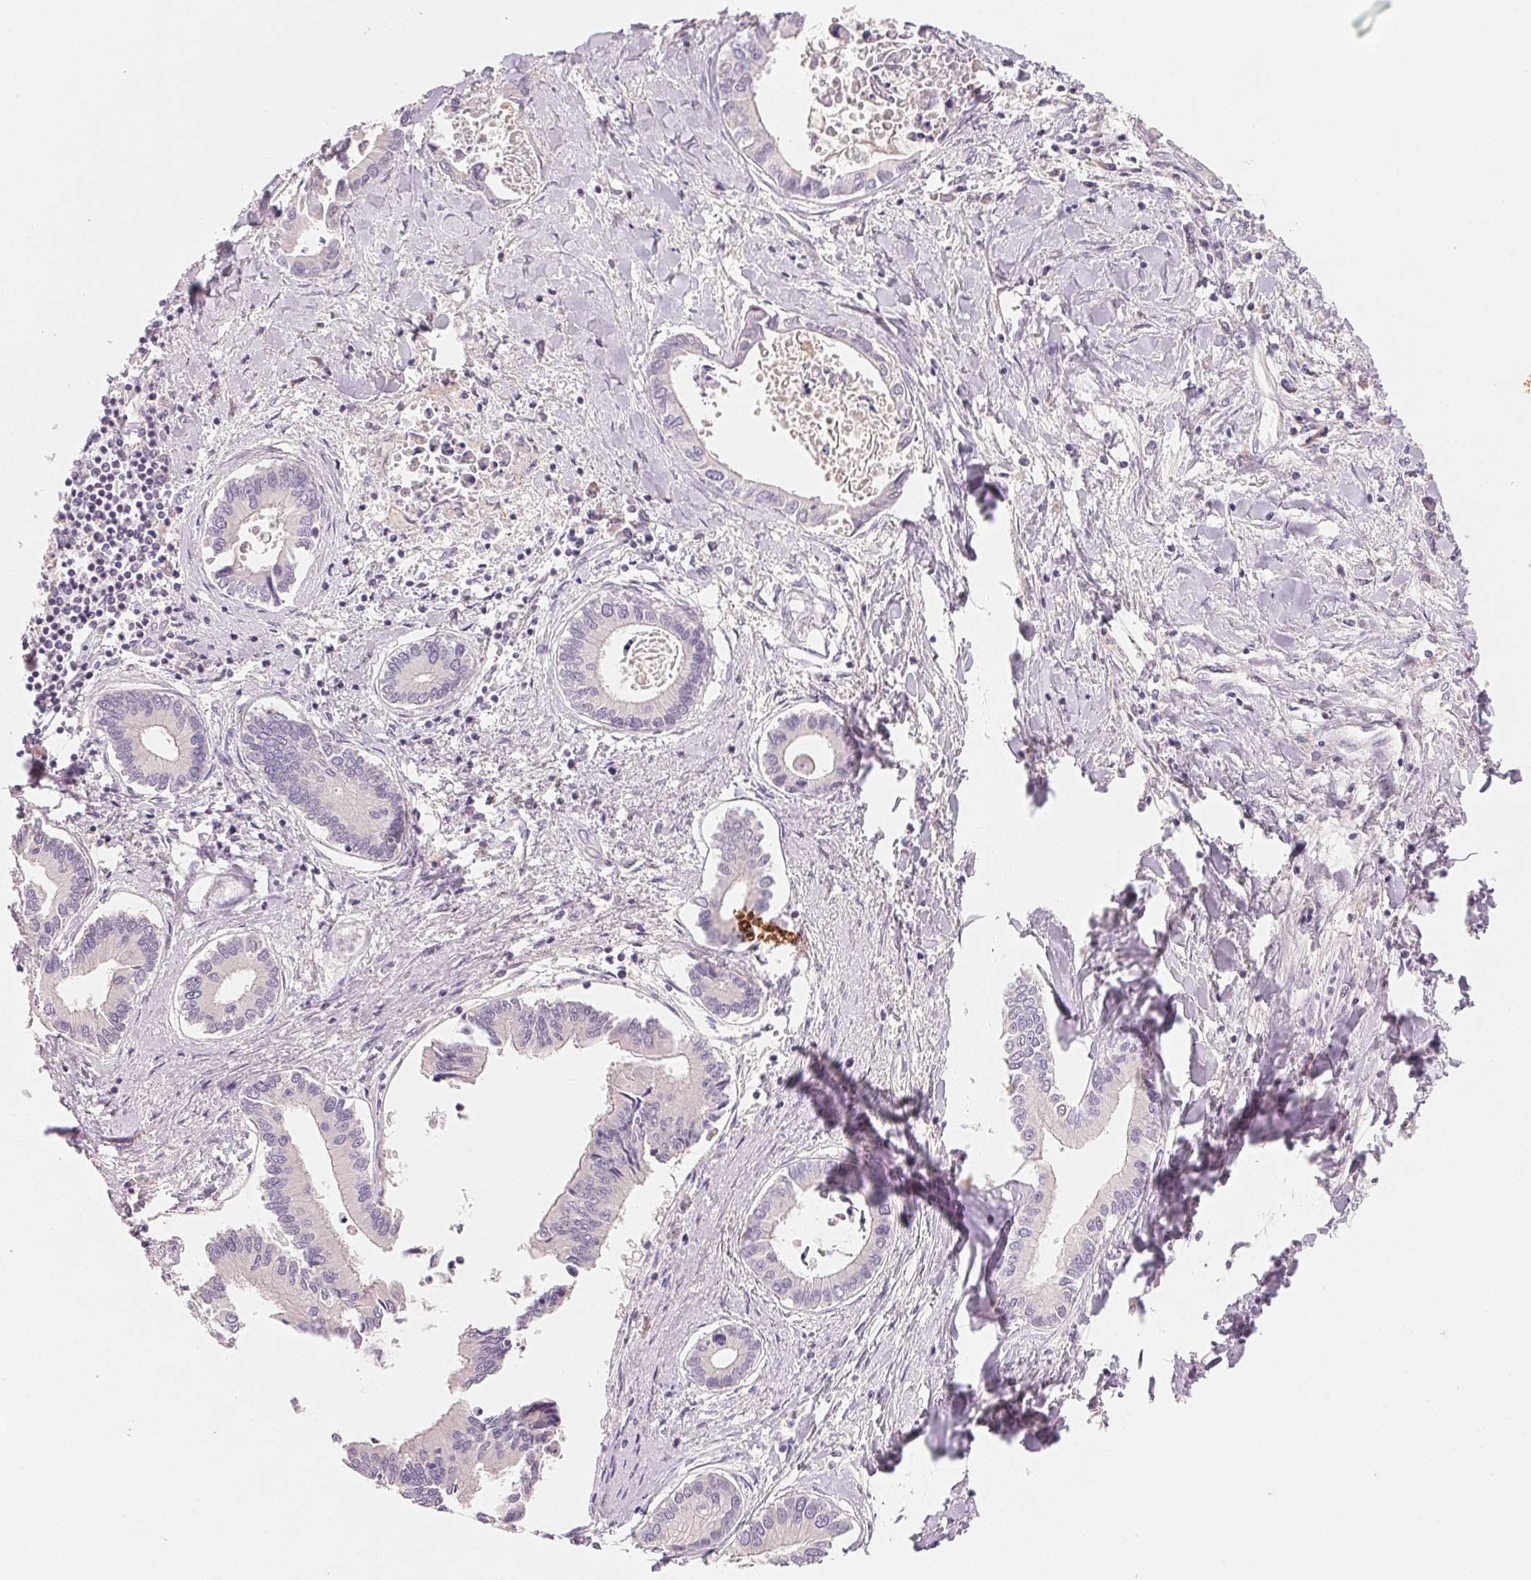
{"staining": {"intensity": "negative", "quantity": "none", "location": "none"}, "tissue": "liver cancer", "cell_type": "Tumor cells", "image_type": "cancer", "snomed": [{"axis": "morphology", "description": "Cholangiocarcinoma"}, {"axis": "topography", "description": "Liver"}], "caption": "Tumor cells are negative for brown protein staining in liver cancer (cholangiocarcinoma).", "gene": "MCOLN3", "patient": {"sex": "male", "age": 66}}